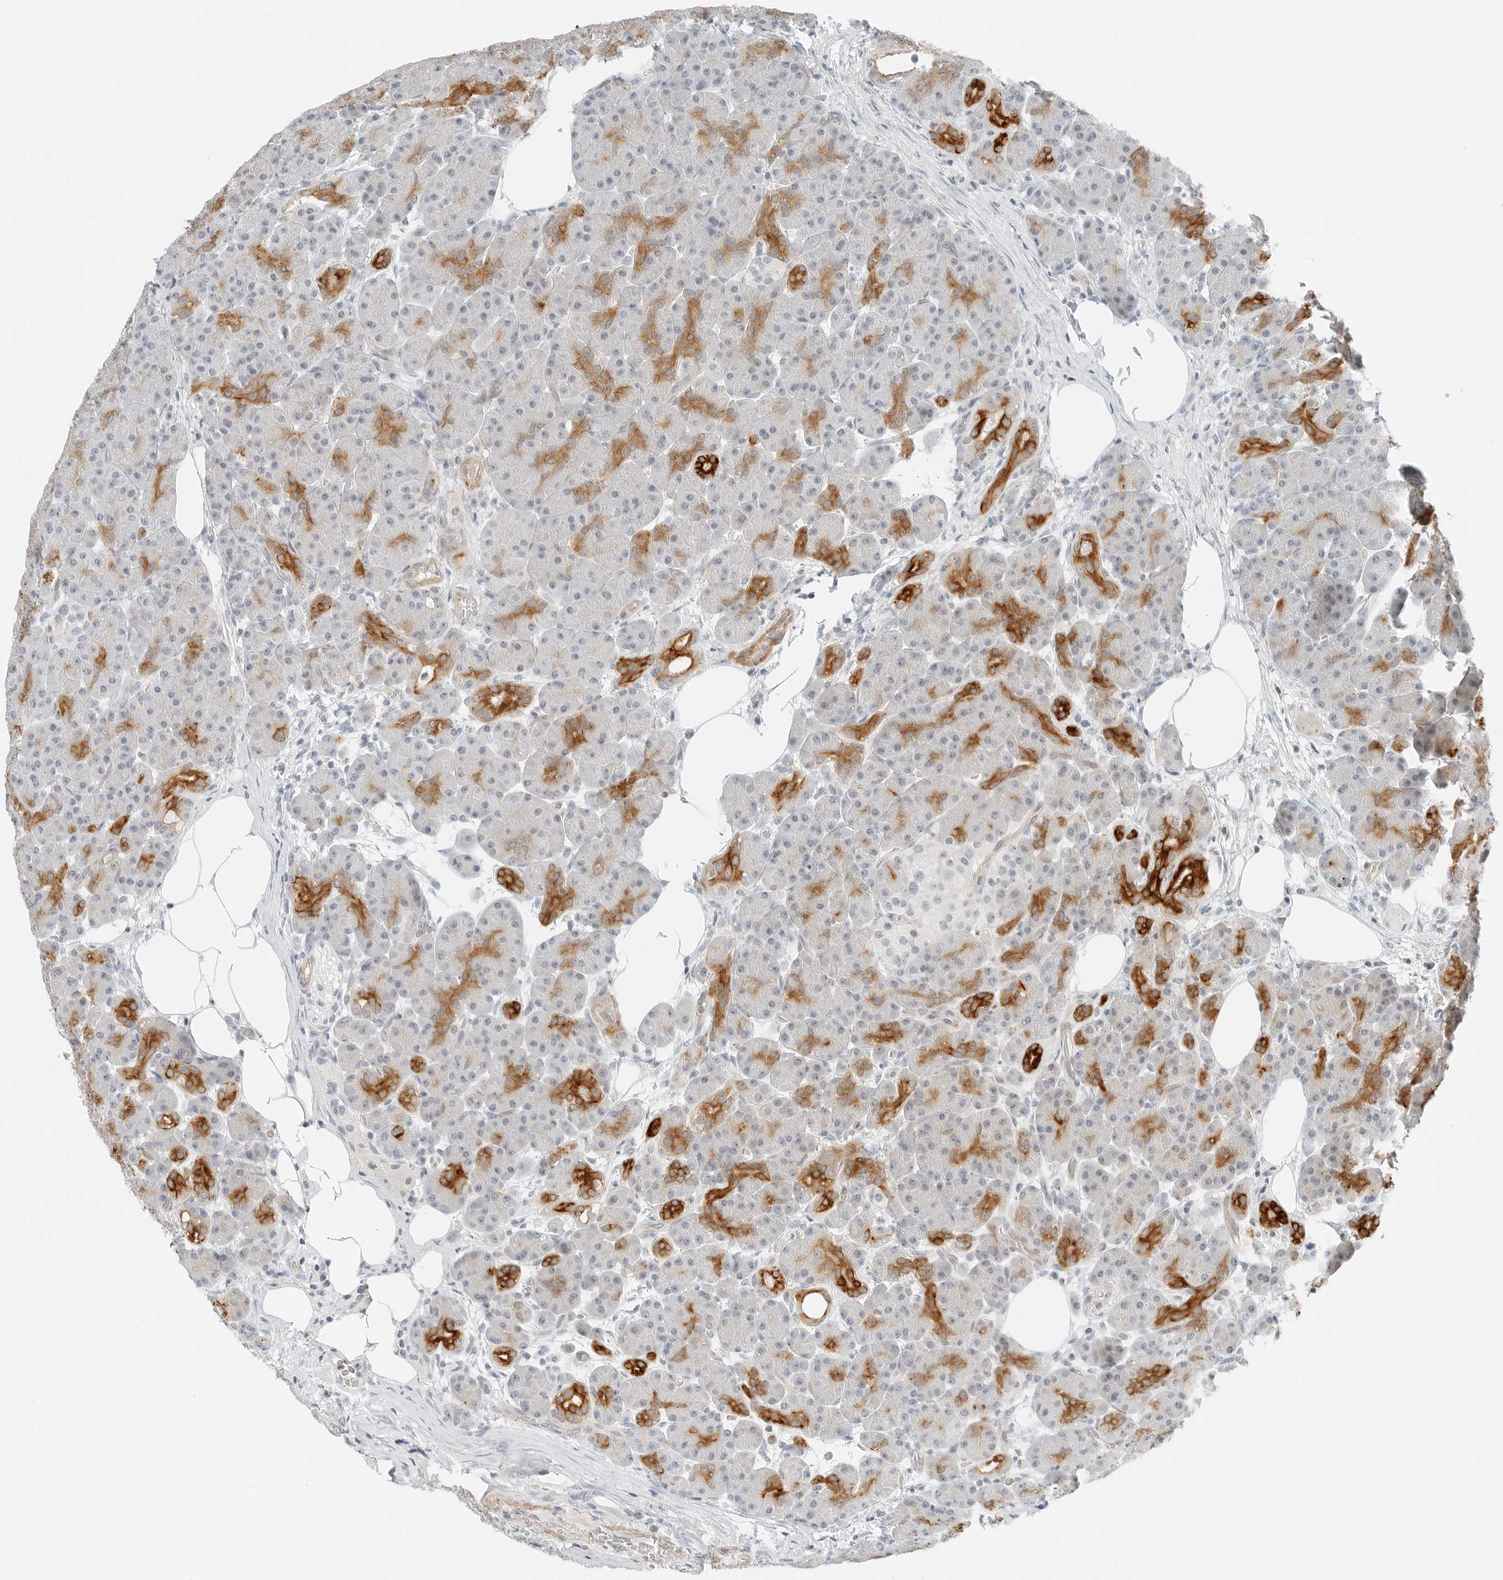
{"staining": {"intensity": "strong", "quantity": "25%-75%", "location": "cytoplasmic/membranous"}, "tissue": "pancreas", "cell_type": "Exocrine glandular cells", "image_type": "normal", "snomed": [{"axis": "morphology", "description": "Normal tissue, NOS"}, {"axis": "topography", "description": "Pancreas"}], "caption": "Immunohistochemistry photomicrograph of unremarkable human pancreas stained for a protein (brown), which shows high levels of strong cytoplasmic/membranous staining in about 25%-75% of exocrine glandular cells.", "gene": "IQCC", "patient": {"sex": "male", "age": 63}}